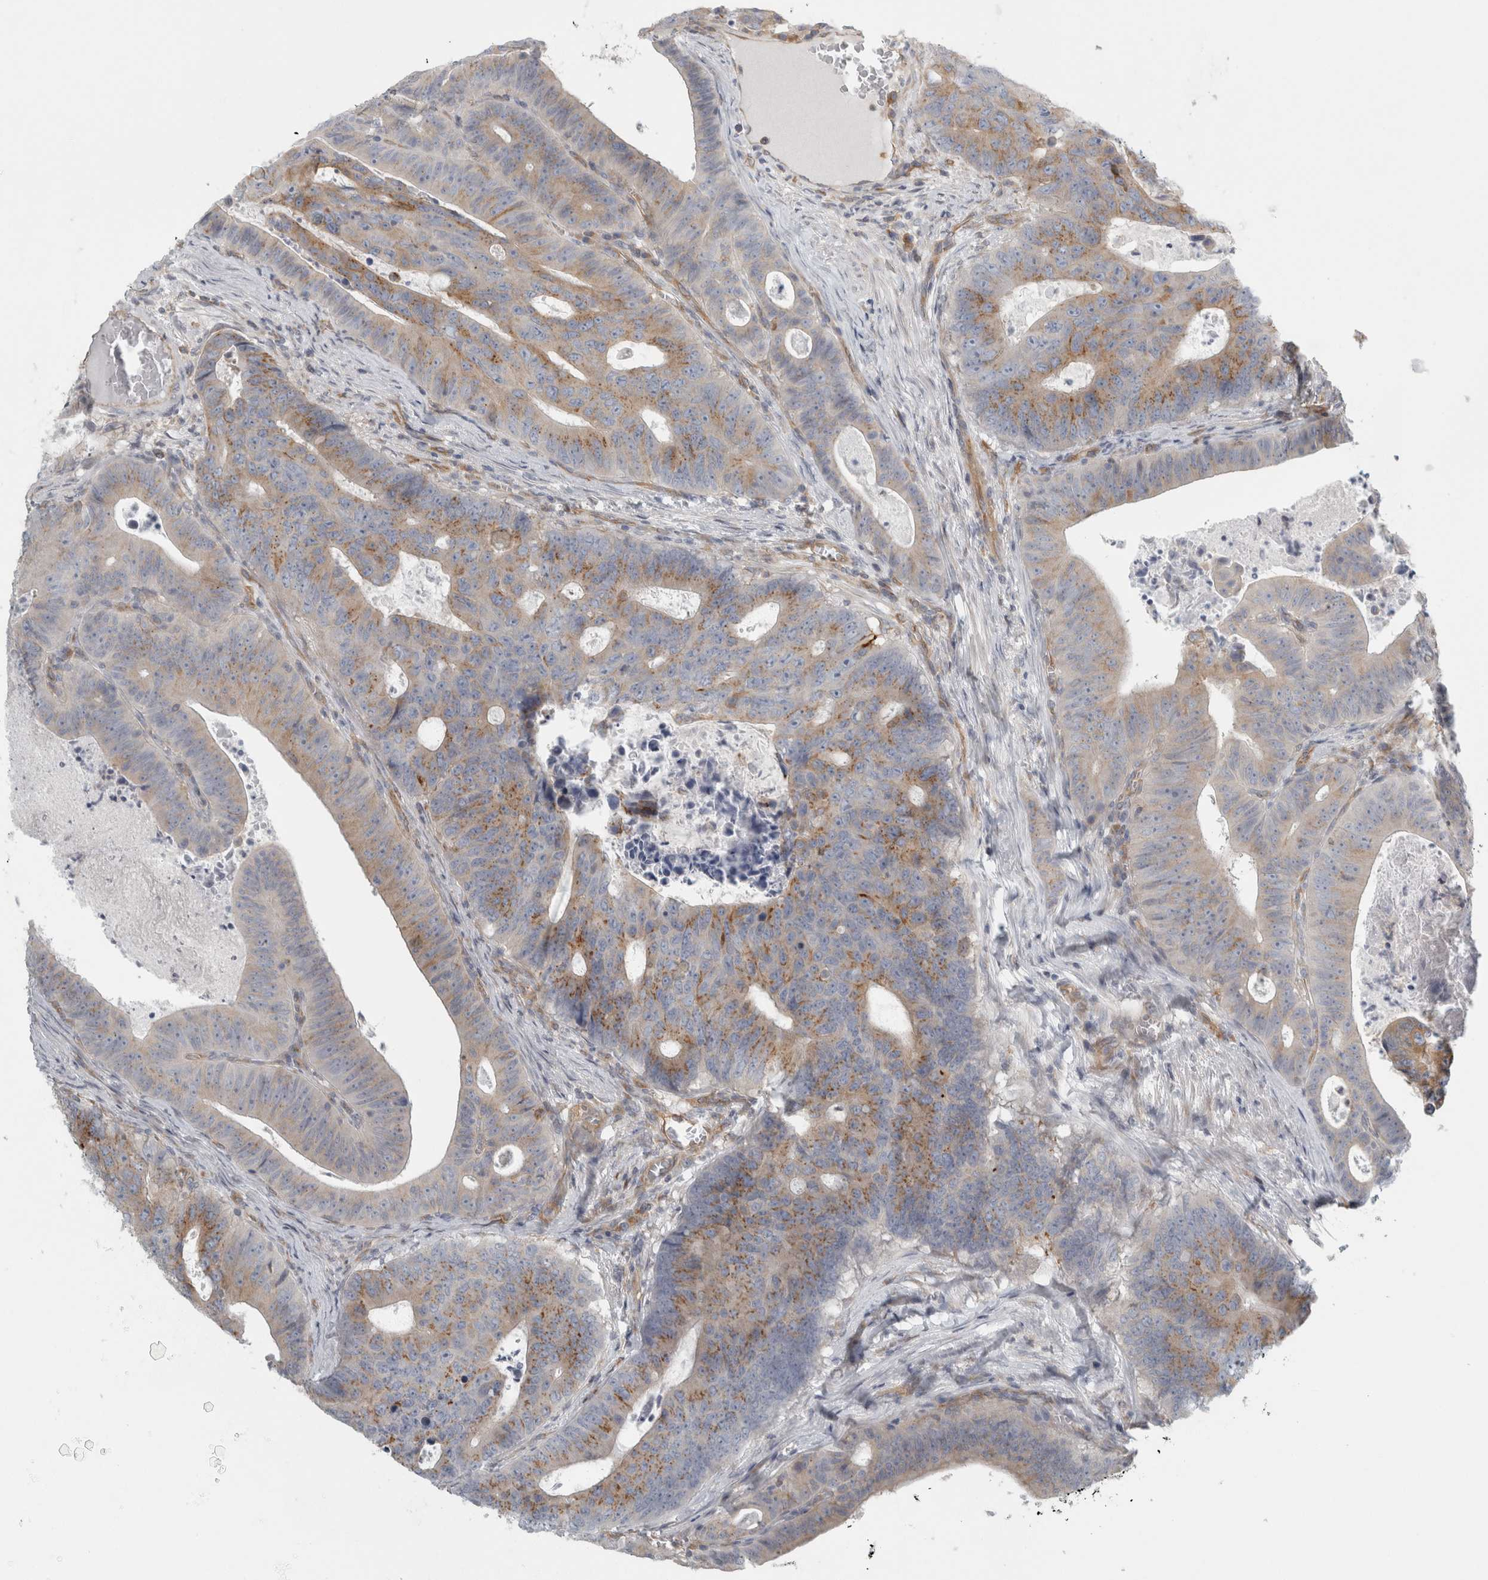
{"staining": {"intensity": "moderate", "quantity": "25%-75%", "location": "cytoplasmic/membranous"}, "tissue": "colorectal cancer", "cell_type": "Tumor cells", "image_type": "cancer", "snomed": [{"axis": "morphology", "description": "Adenocarcinoma, NOS"}, {"axis": "topography", "description": "Colon"}], "caption": "Immunohistochemical staining of human colorectal cancer exhibits medium levels of moderate cytoplasmic/membranous positivity in about 25%-75% of tumor cells. The staining was performed using DAB (3,3'-diaminobenzidine) to visualize the protein expression in brown, while the nuclei were stained in blue with hematoxylin (Magnification: 20x).", "gene": "PEX6", "patient": {"sex": "male", "age": 87}}